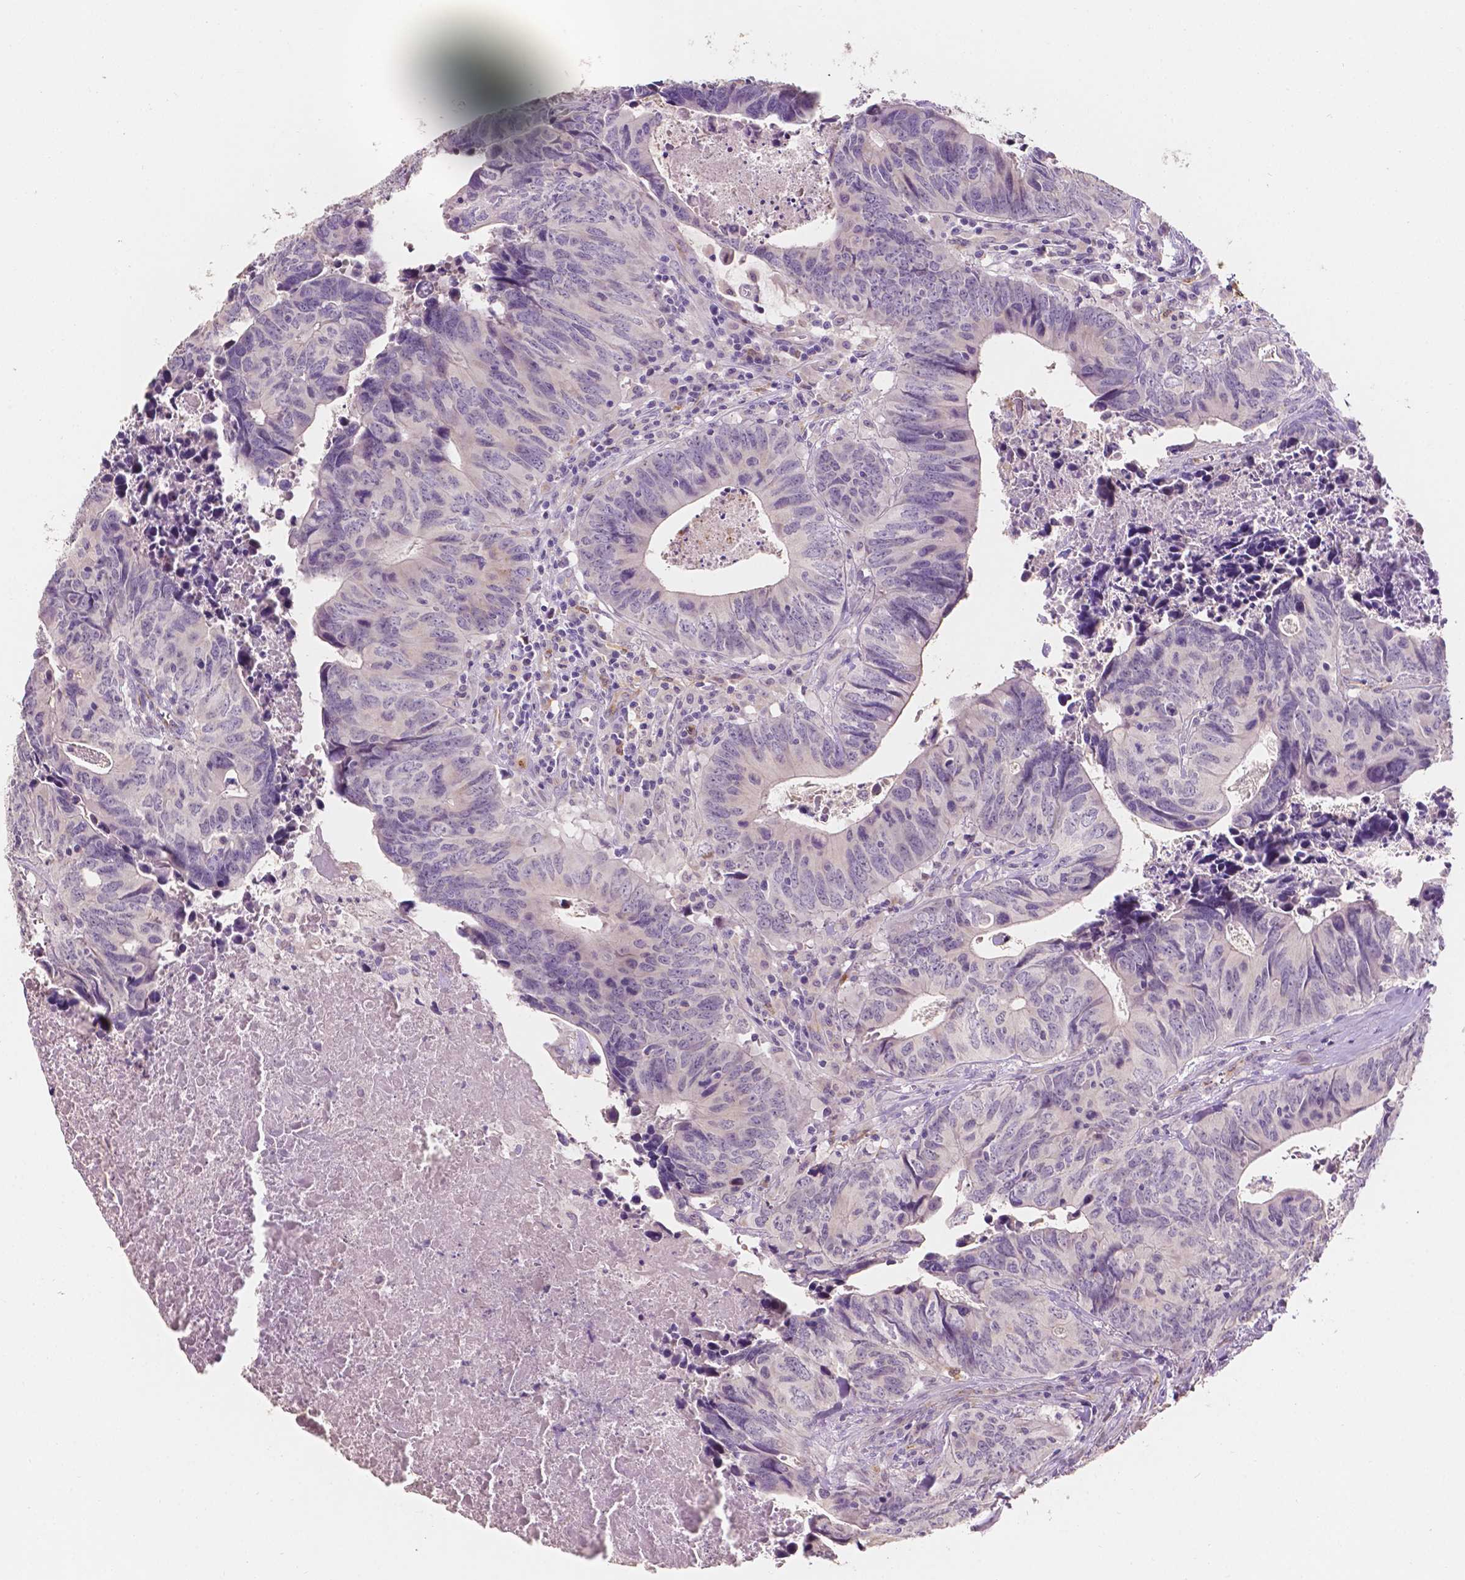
{"staining": {"intensity": "negative", "quantity": "none", "location": "none"}, "tissue": "colorectal cancer", "cell_type": "Tumor cells", "image_type": "cancer", "snomed": [{"axis": "morphology", "description": "Adenocarcinoma, NOS"}, {"axis": "topography", "description": "Colon"}], "caption": "DAB (3,3'-diaminobenzidine) immunohistochemical staining of human colorectal cancer demonstrates no significant expression in tumor cells.", "gene": "SLC22A4", "patient": {"sex": "female", "age": 82}}